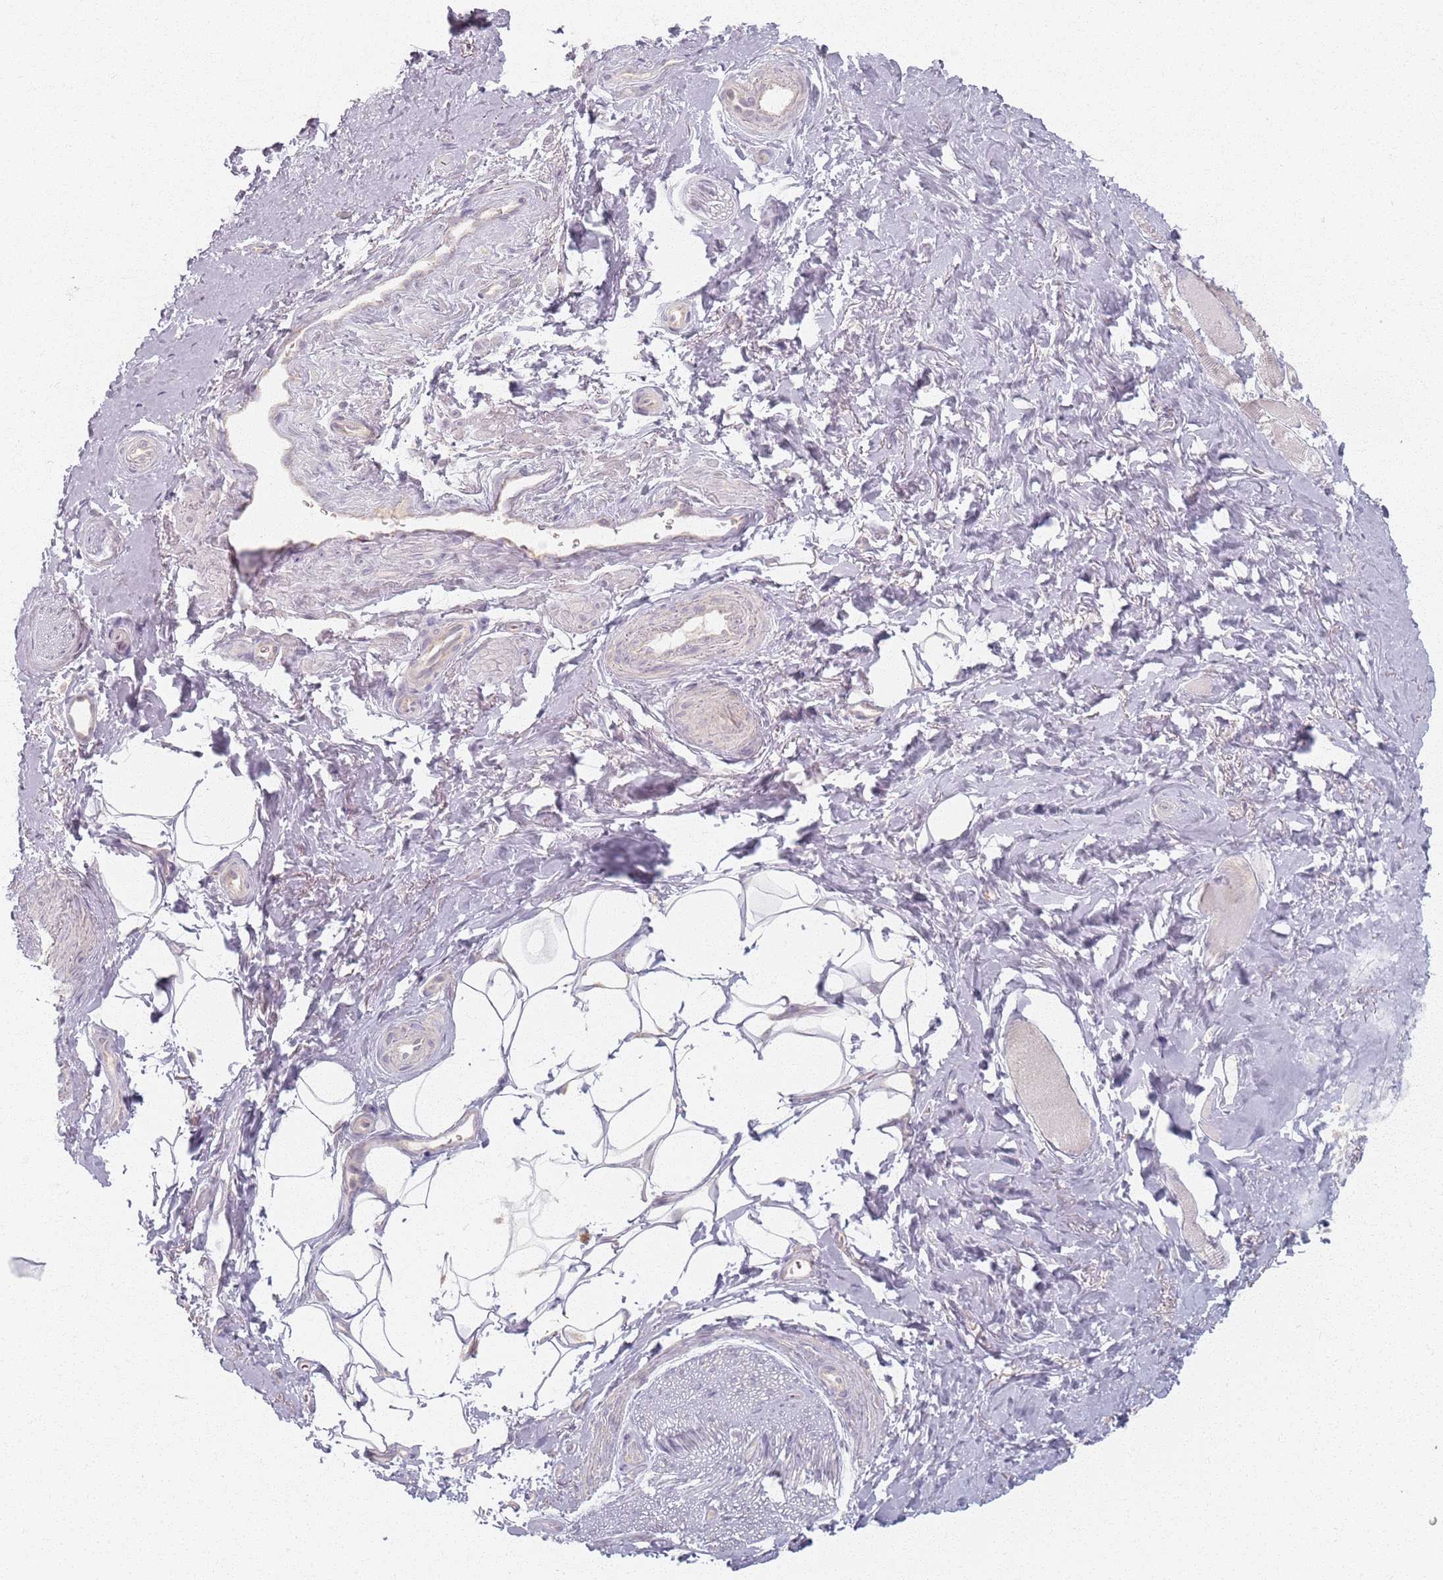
{"staining": {"intensity": "negative", "quantity": "none", "location": "none"}, "tissue": "smooth muscle", "cell_type": "Smooth muscle cells", "image_type": "normal", "snomed": [{"axis": "morphology", "description": "Normal tissue, NOS"}, {"axis": "topography", "description": "Smooth muscle"}, {"axis": "topography", "description": "Peripheral nerve tissue"}], "caption": "IHC image of normal smooth muscle: smooth muscle stained with DAB shows no significant protein staining in smooth muscle cells.", "gene": "PKD2L2", "patient": {"sex": "male", "age": 69}}